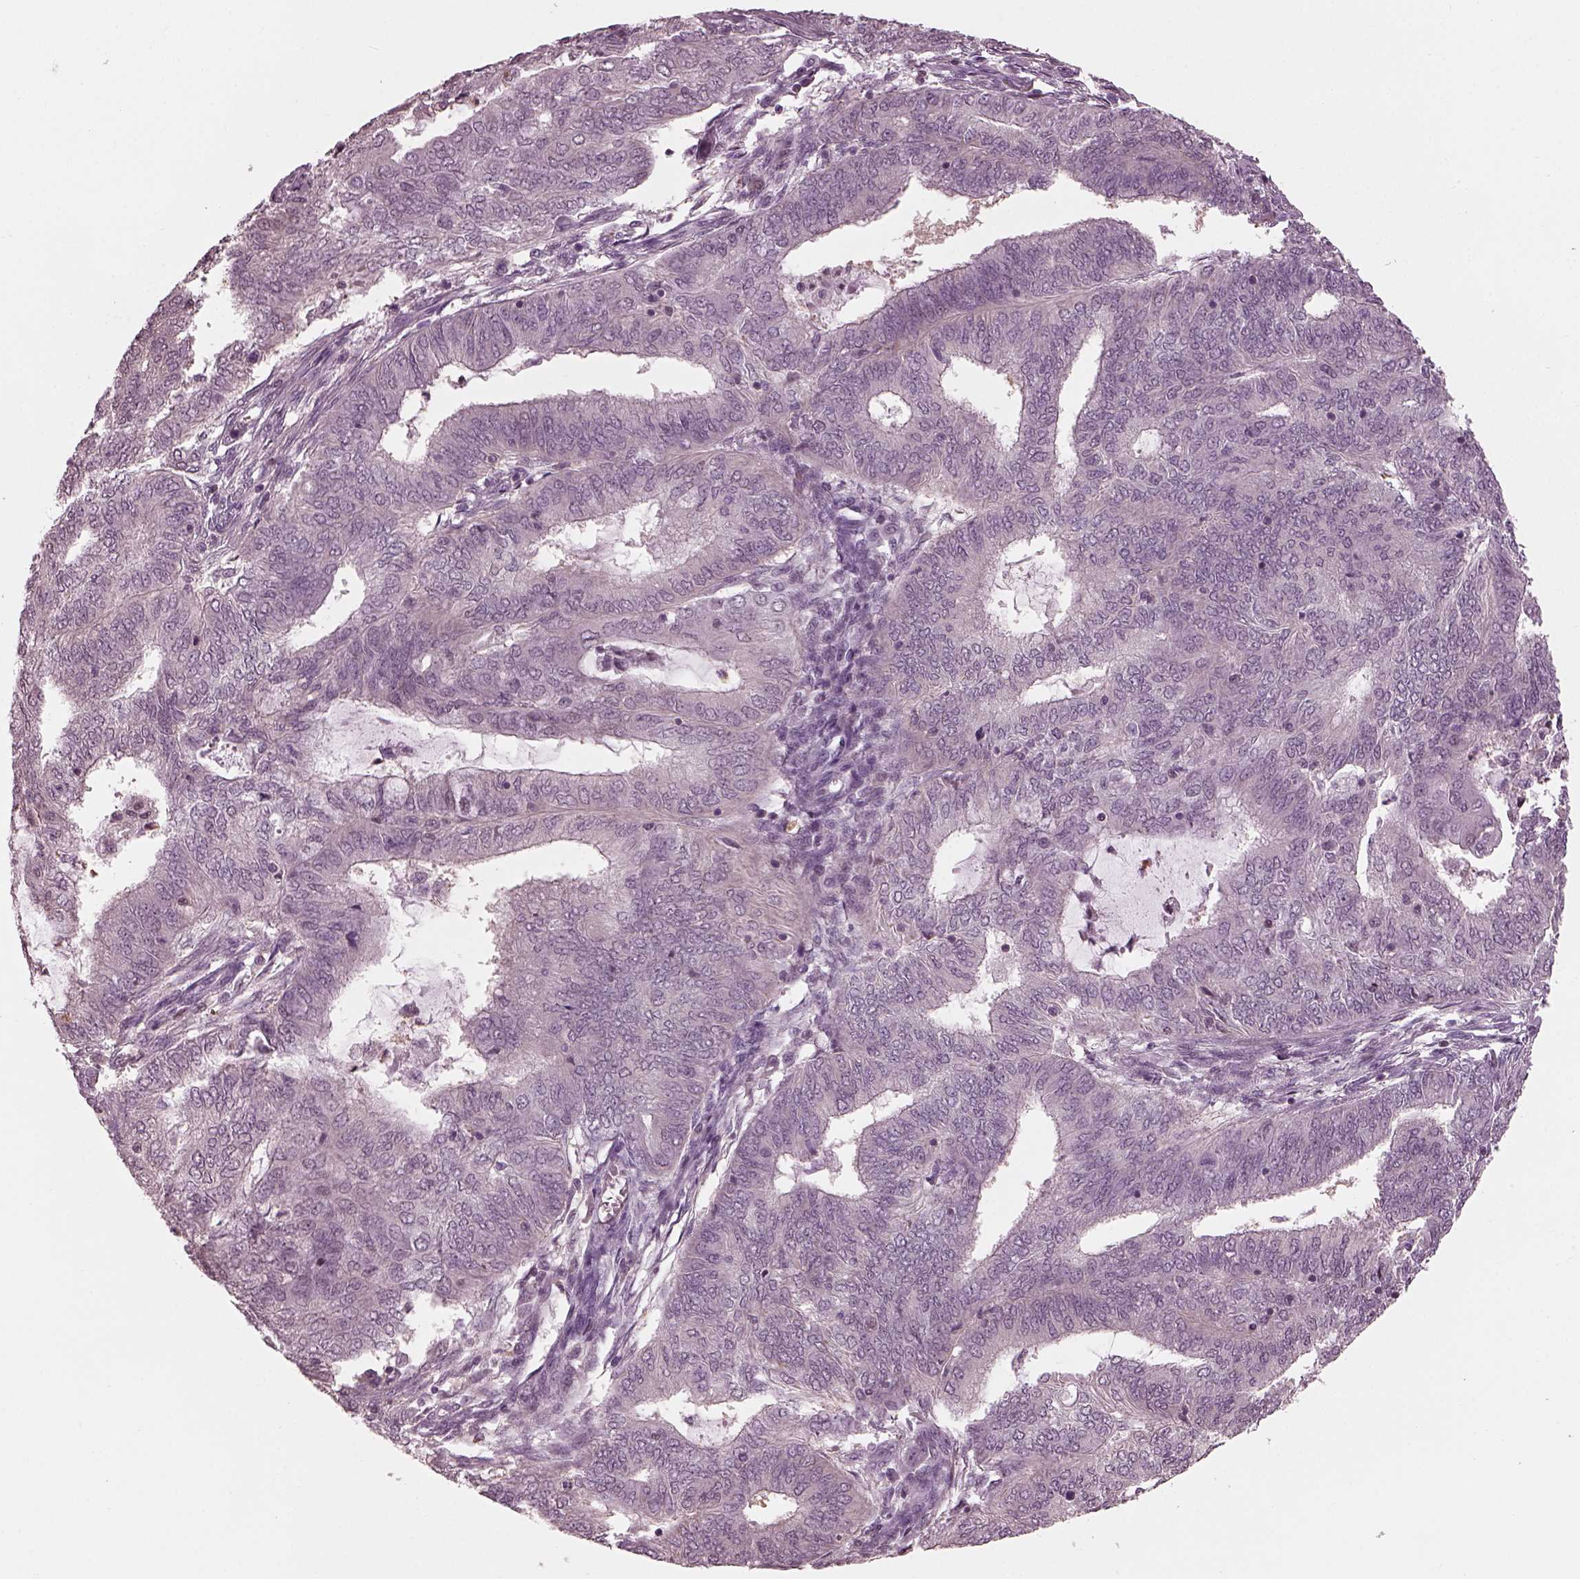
{"staining": {"intensity": "negative", "quantity": "none", "location": "none"}, "tissue": "endometrial cancer", "cell_type": "Tumor cells", "image_type": "cancer", "snomed": [{"axis": "morphology", "description": "Adenocarcinoma, NOS"}, {"axis": "topography", "description": "Endometrium"}], "caption": "Adenocarcinoma (endometrial) stained for a protein using immunohistochemistry (IHC) reveals no positivity tumor cells.", "gene": "BFSP1", "patient": {"sex": "female", "age": 62}}